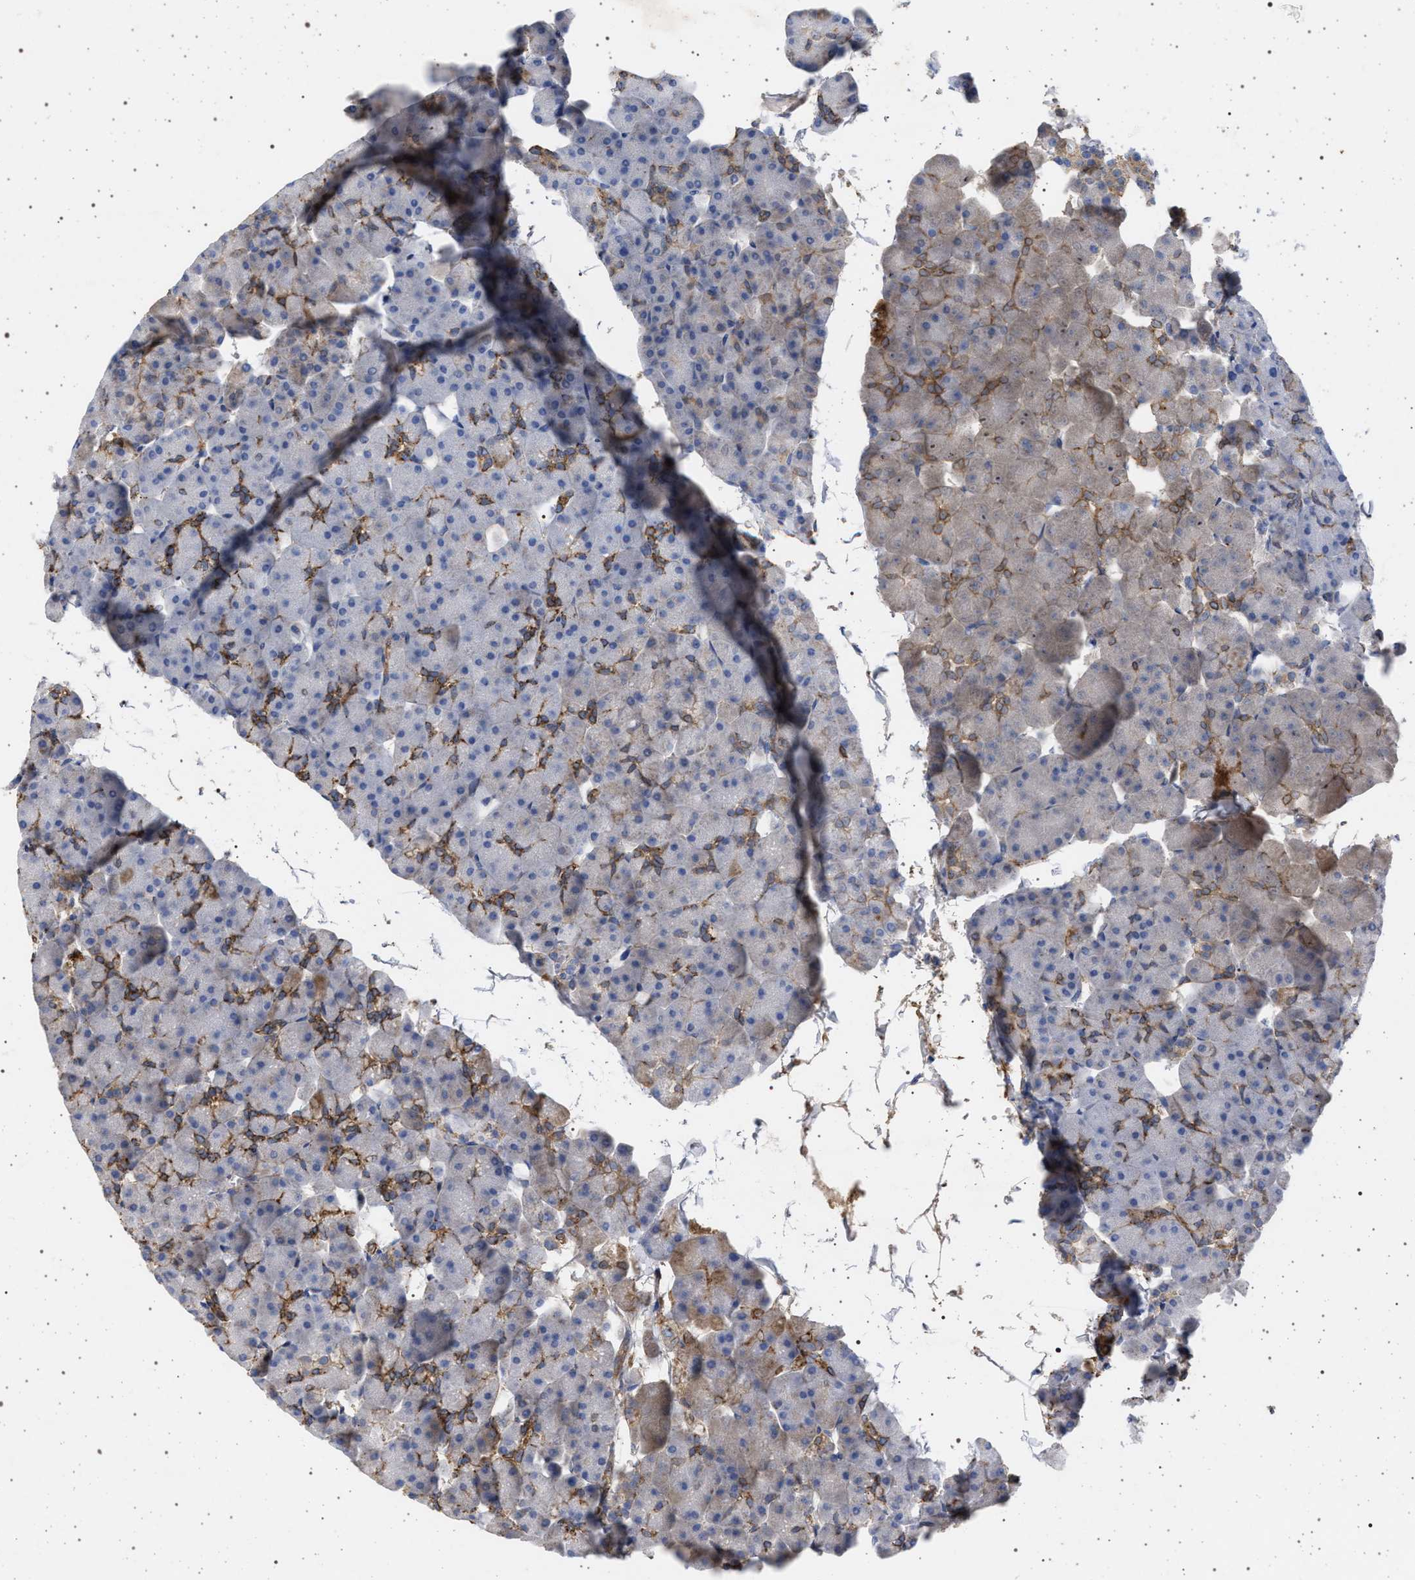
{"staining": {"intensity": "moderate", "quantity": "<25%", "location": "cytoplasmic/membranous"}, "tissue": "pancreas", "cell_type": "Exocrine glandular cells", "image_type": "normal", "snomed": [{"axis": "morphology", "description": "Normal tissue, NOS"}, {"axis": "topography", "description": "Pancreas"}], "caption": "Pancreas stained with a protein marker shows moderate staining in exocrine glandular cells.", "gene": "PLG", "patient": {"sex": "male", "age": 35}}